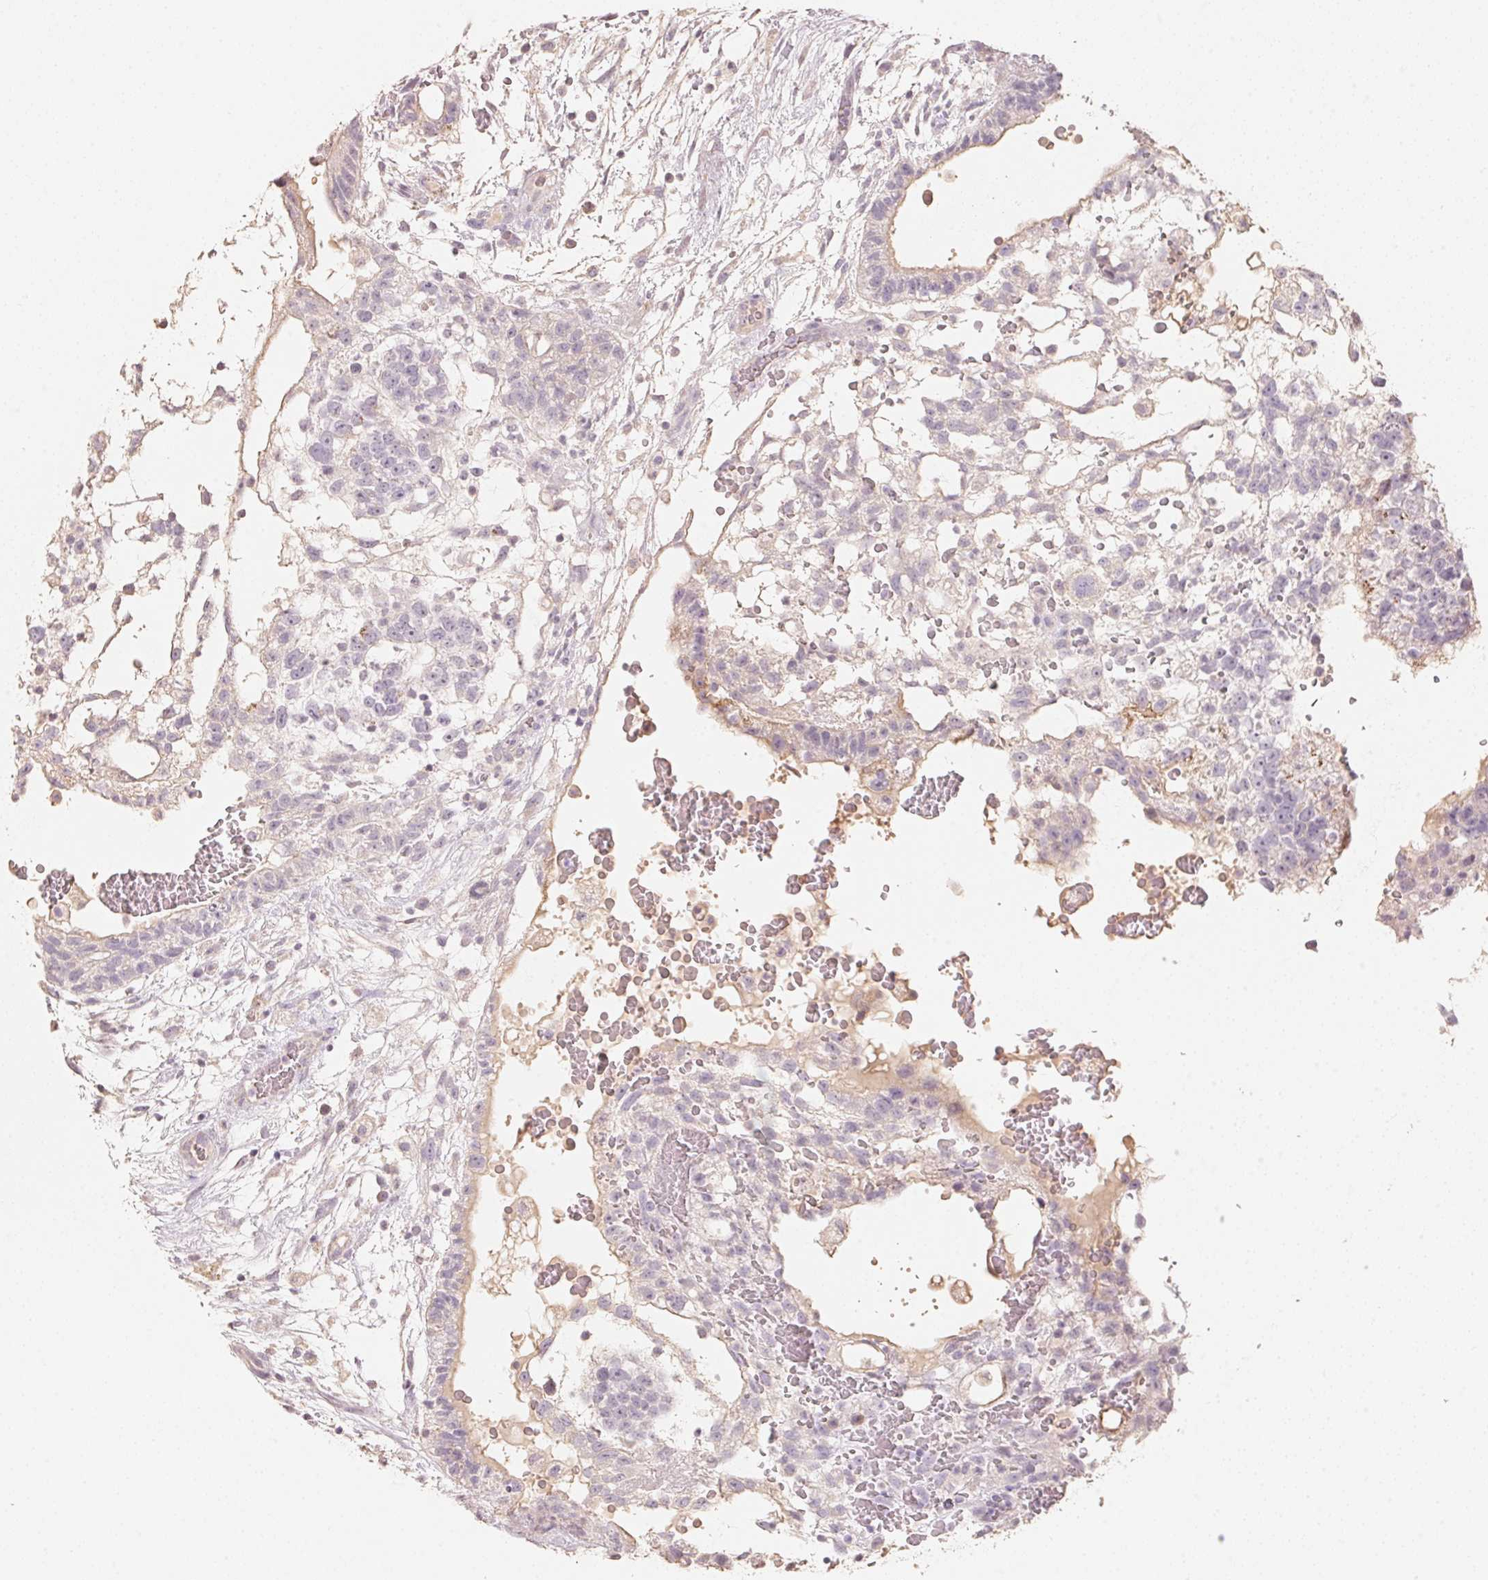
{"staining": {"intensity": "weak", "quantity": "<25%", "location": "cytoplasmic/membranous"}, "tissue": "testis cancer", "cell_type": "Tumor cells", "image_type": "cancer", "snomed": [{"axis": "morphology", "description": "Normal tissue, NOS"}, {"axis": "morphology", "description": "Carcinoma, Embryonal, NOS"}, {"axis": "topography", "description": "Testis"}], "caption": "Immunohistochemistry (IHC) photomicrograph of embryonal carcinoma (testis) stained for a protein (brown), which reveals no staining in tumor cells.", "gene": "TP53AIP1", "patient": {"sex": "male", "age": 32}}